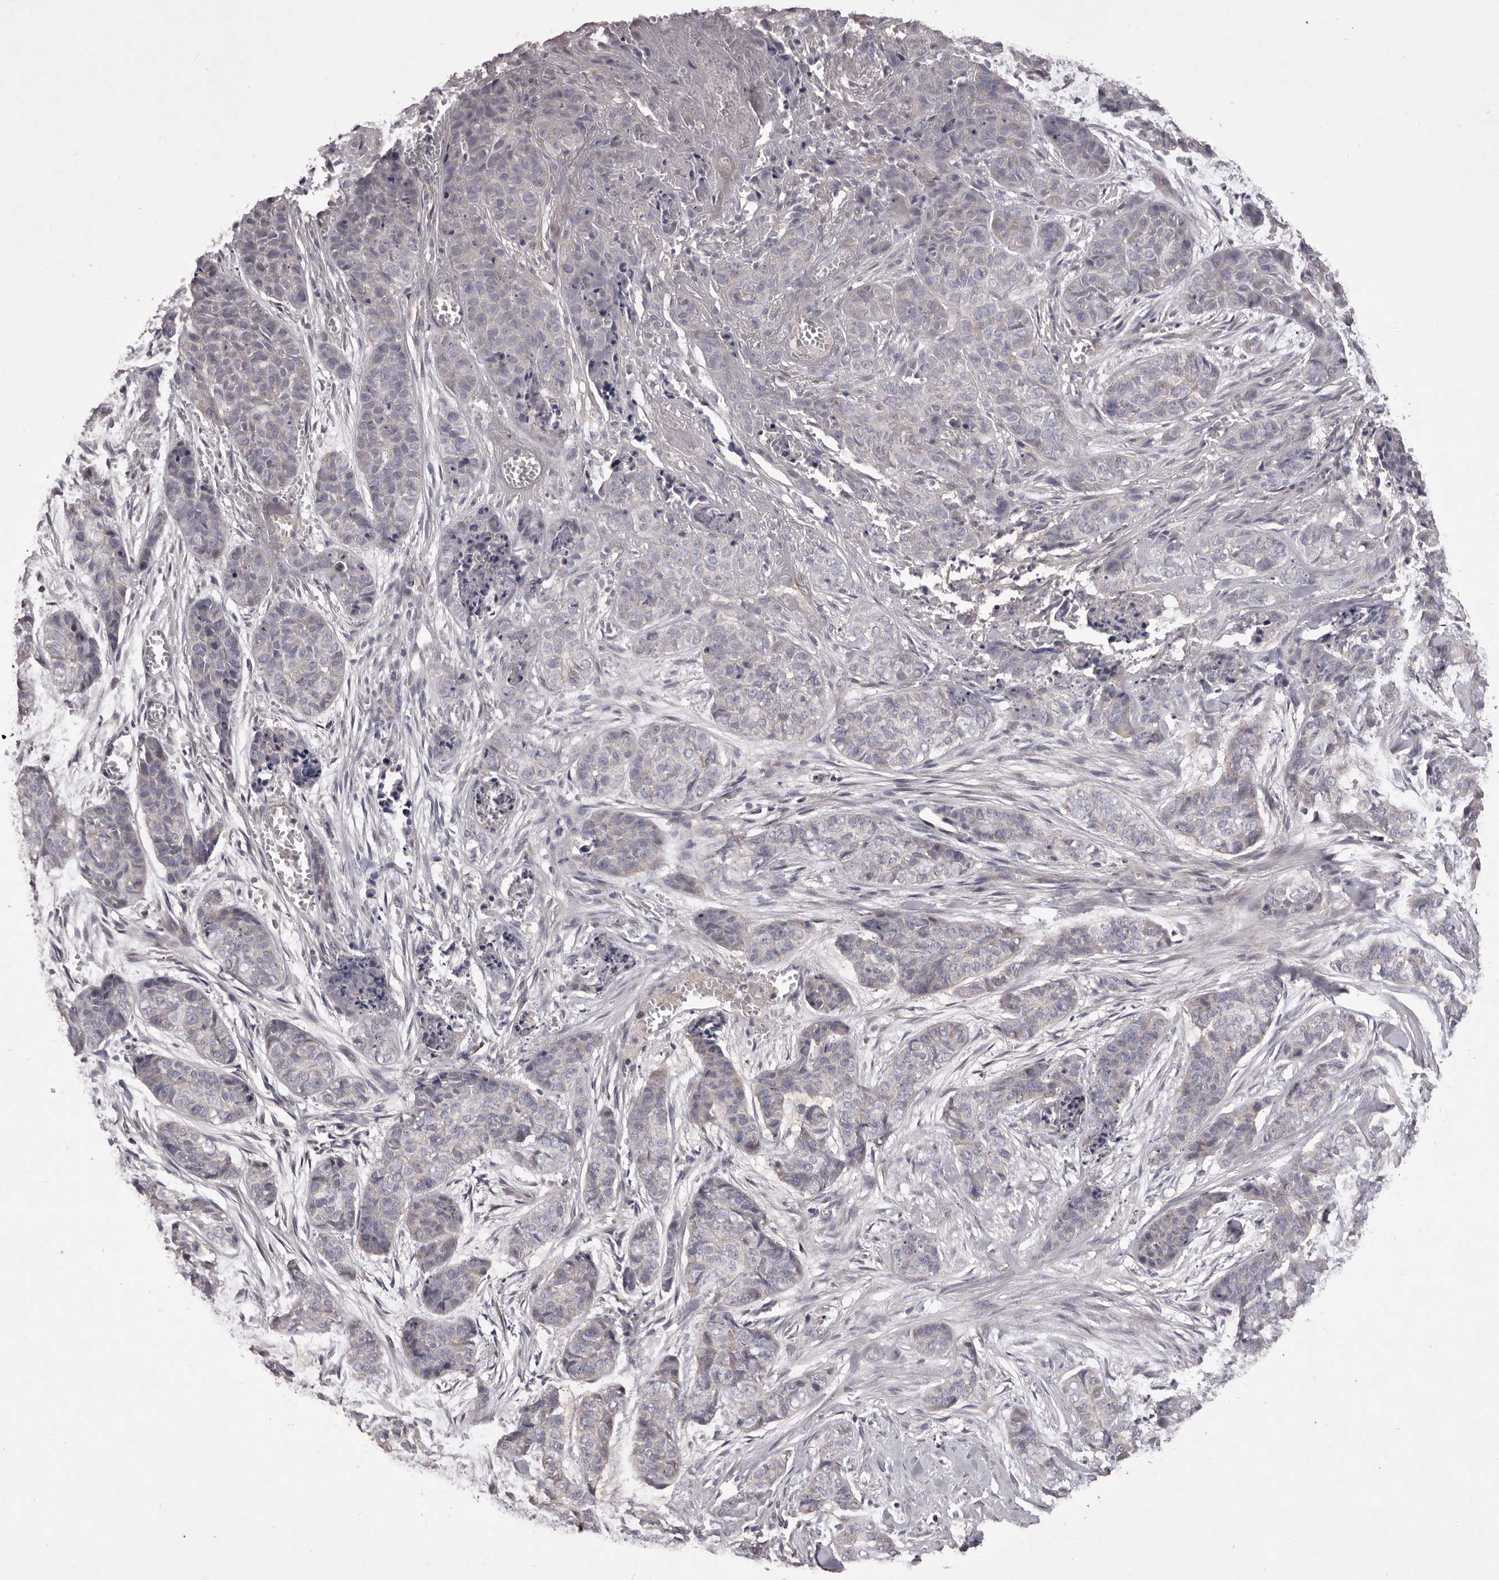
{"staining": {"intensity": "negative", "quantity": "none", "location": "none"}, "tissue": "skin cancer", "cell_type": "Tumor cells", "image_type": "cancer", "snomed": [{"axis": "morphology", "description": "Basal cell carcinoma"}, {"axis": "topography", "description": "Skin"}], "caption": "Photomicrograph shows no significant protein positivity in tumor cells of basal cell carcinoma (skin).", "gene": "PNRC1", "patient": {"sex": "female", "age": 64}}